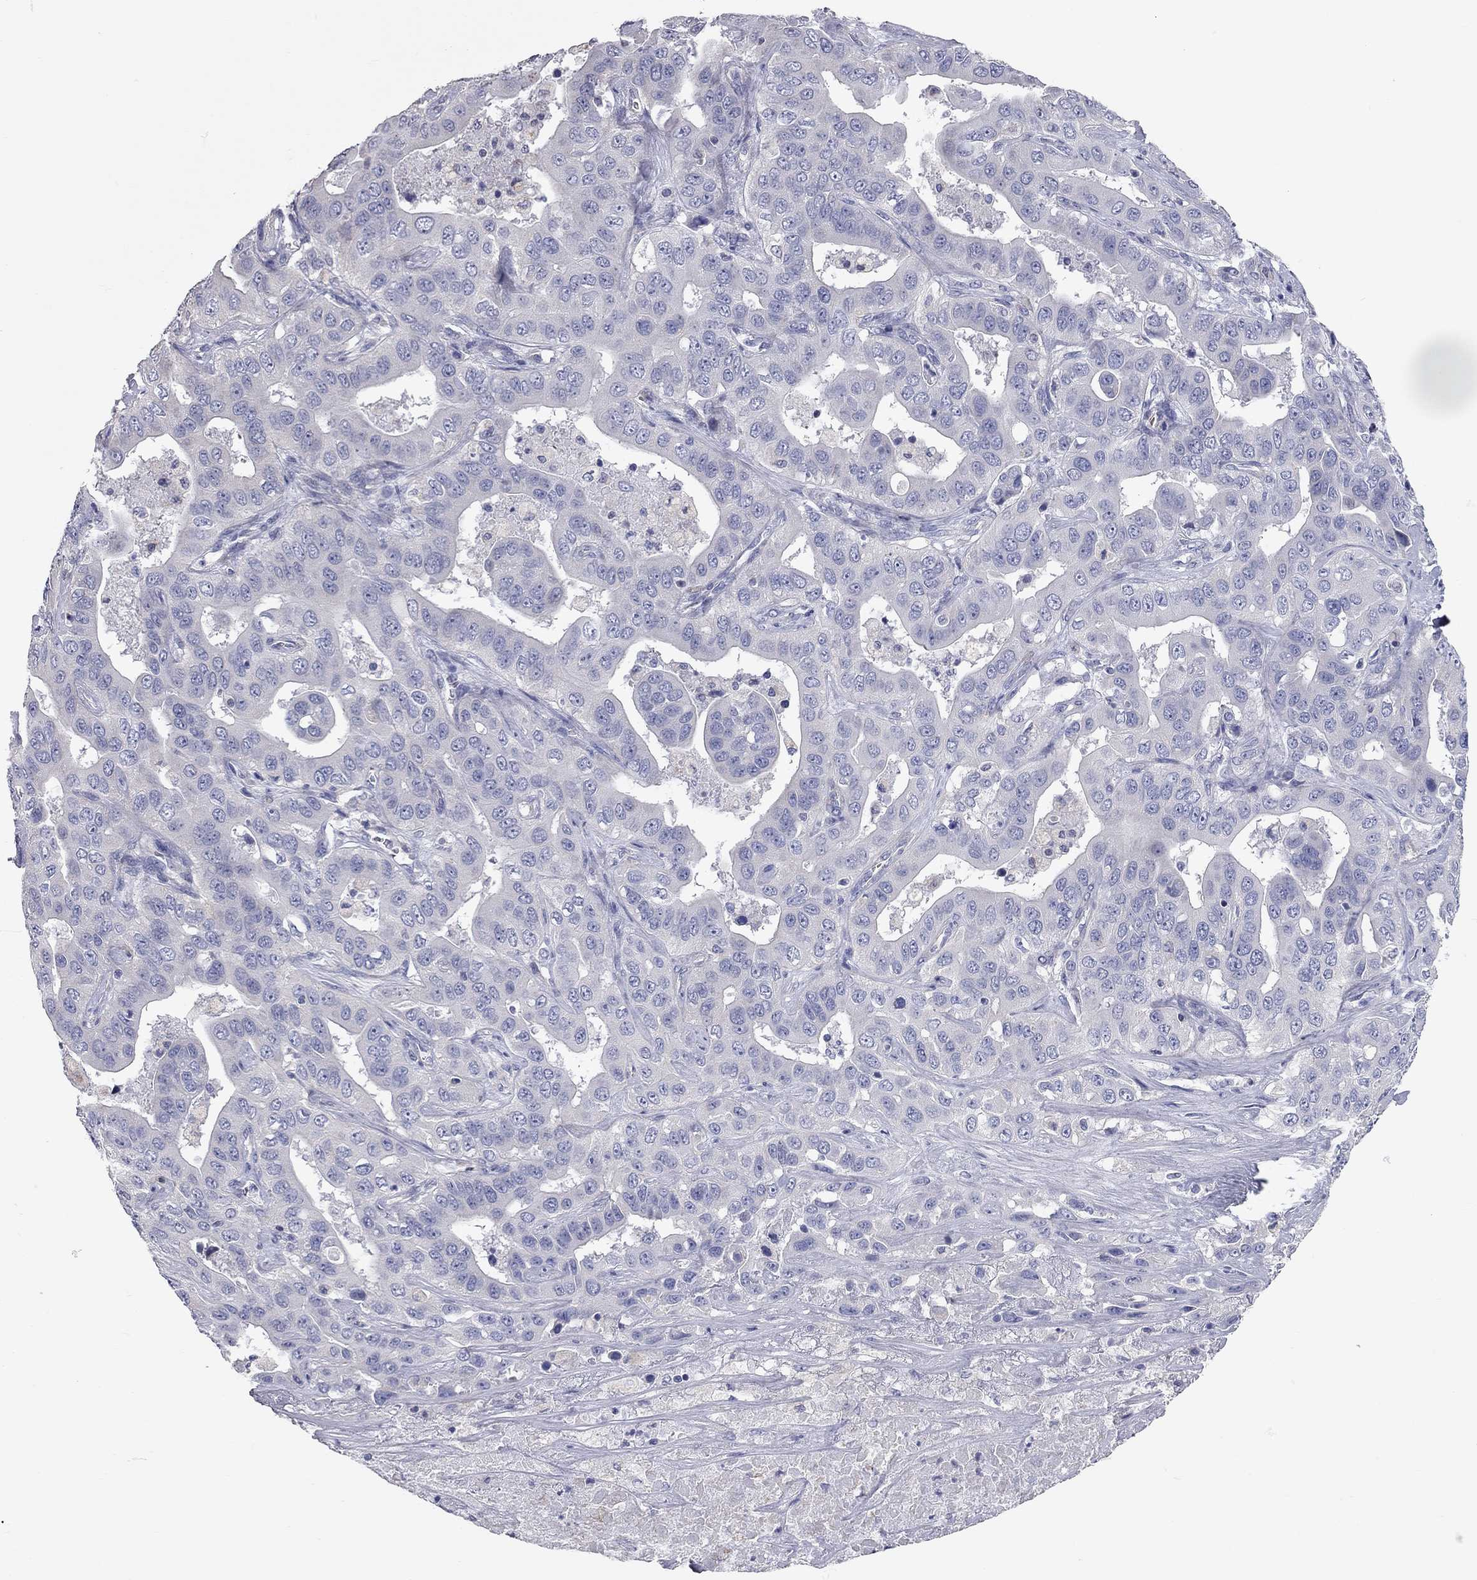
{"staining": {"intensity": "negative", "quantity": "none", "location": "none"}, "tissue": "liver cancer", "cell_type": "Tumor cells", "image_type": "cancer", "snomed": [{"axis": "morphology", "description": "Cholangiocarcinoma"}, {"axis": "topography", "description": "Liver"}], "caption": "Immunohistochemical staining of cholangiocarcinoma (liver) reveals no significant positivity in tumor cells.", "gene": "C10orf90", "patient": {"sex": "female", "age": 52}}